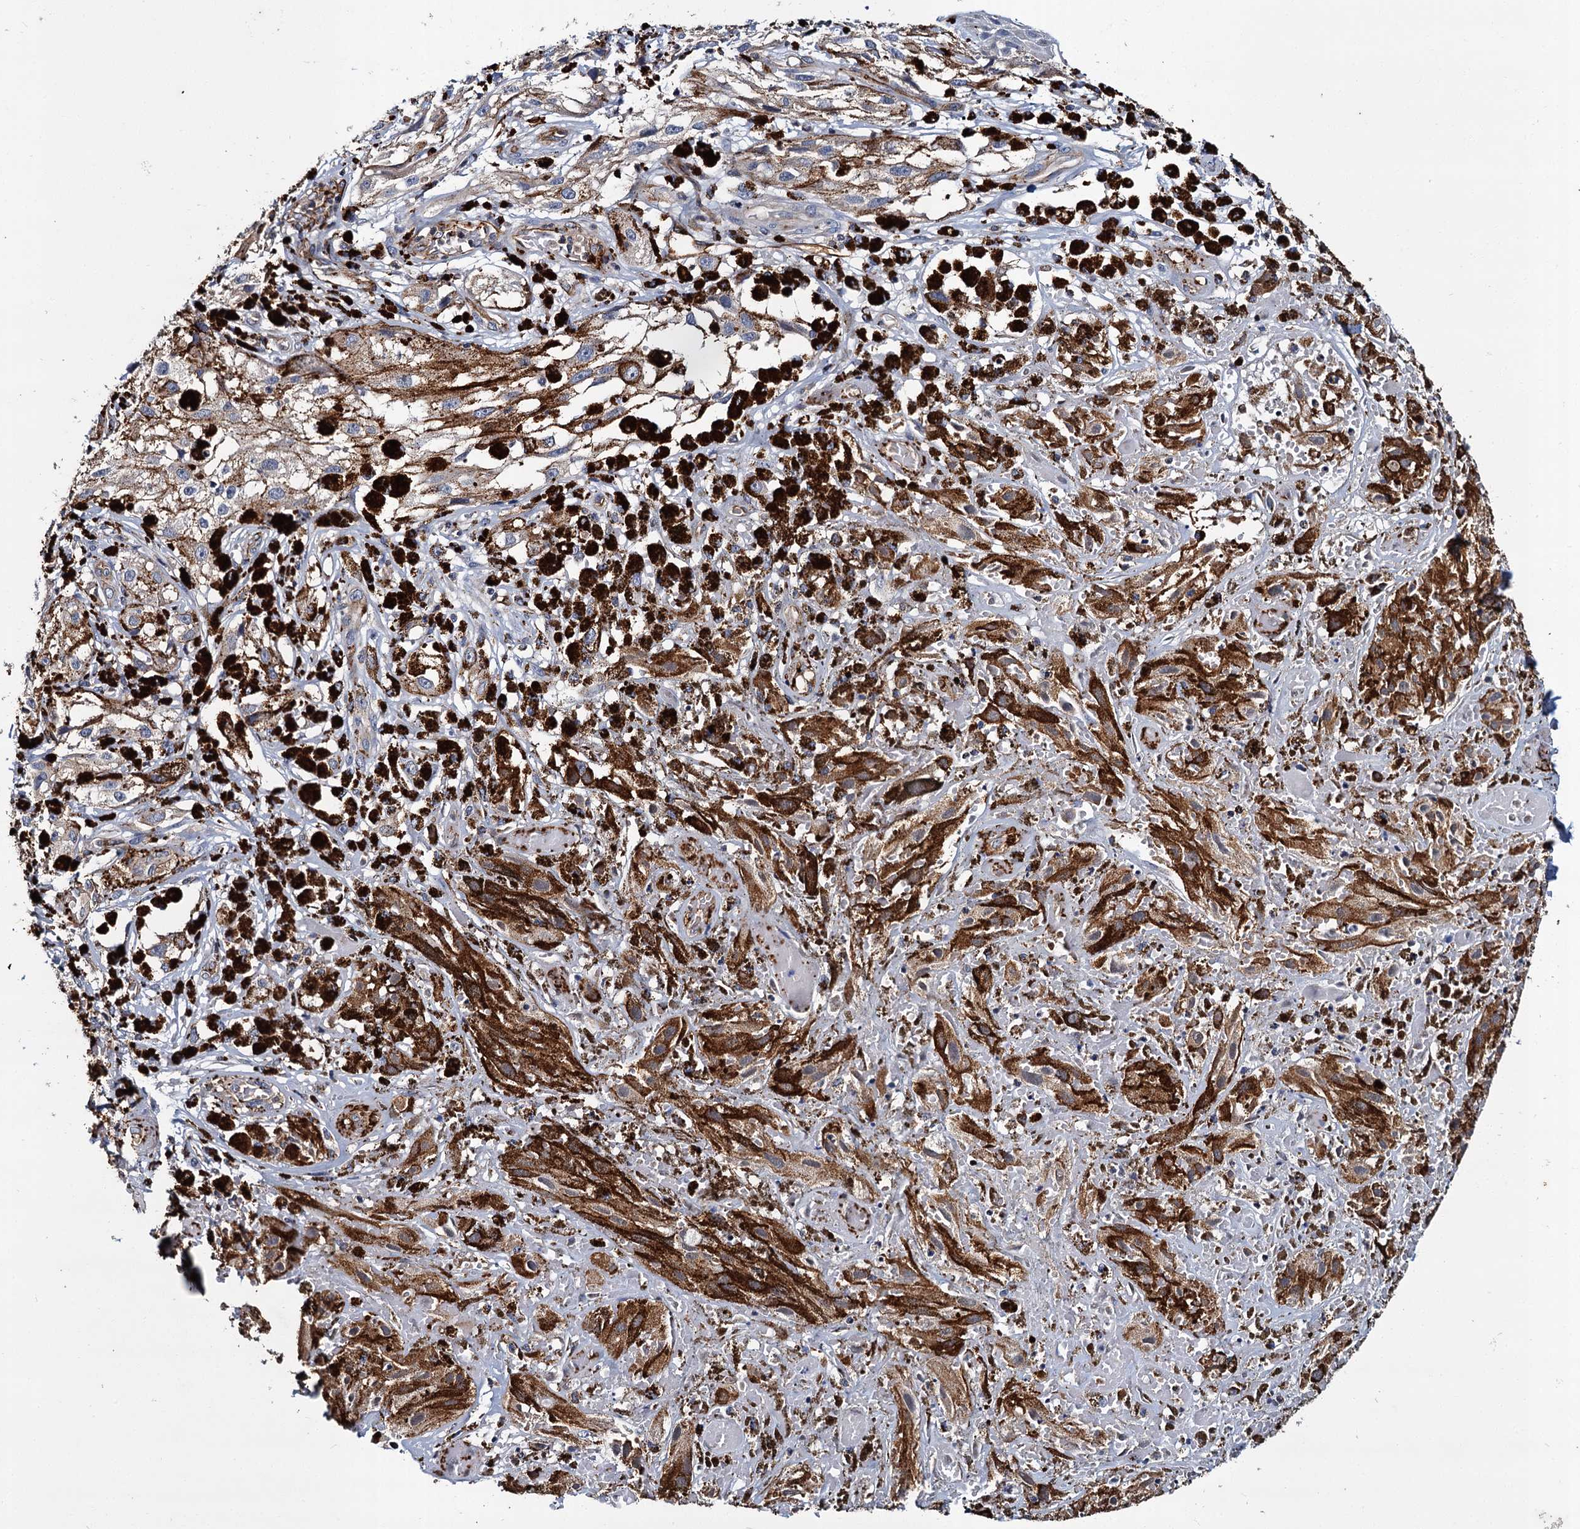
{"staining": {"intensity": "weak", "quantity": "25%-75%", "location": "cytoplasmic/membranous"}, "tissue": "melanoma", "cell_type": "Tumor cells", "image_type": "cancer", "snomed": [{"axis": "morphology", "description": "Malignant melanoma, NOS"}, {"axis": "topography", "description": "Skin"}], "caption": "Protein expression analysis of human melanoma reveals weak cytoplasmic/membranous positivity in approximately 25%-75% of tumor cells.", "gene": "CACNA1C", "patient": {"sex": "male", "age": 88}}